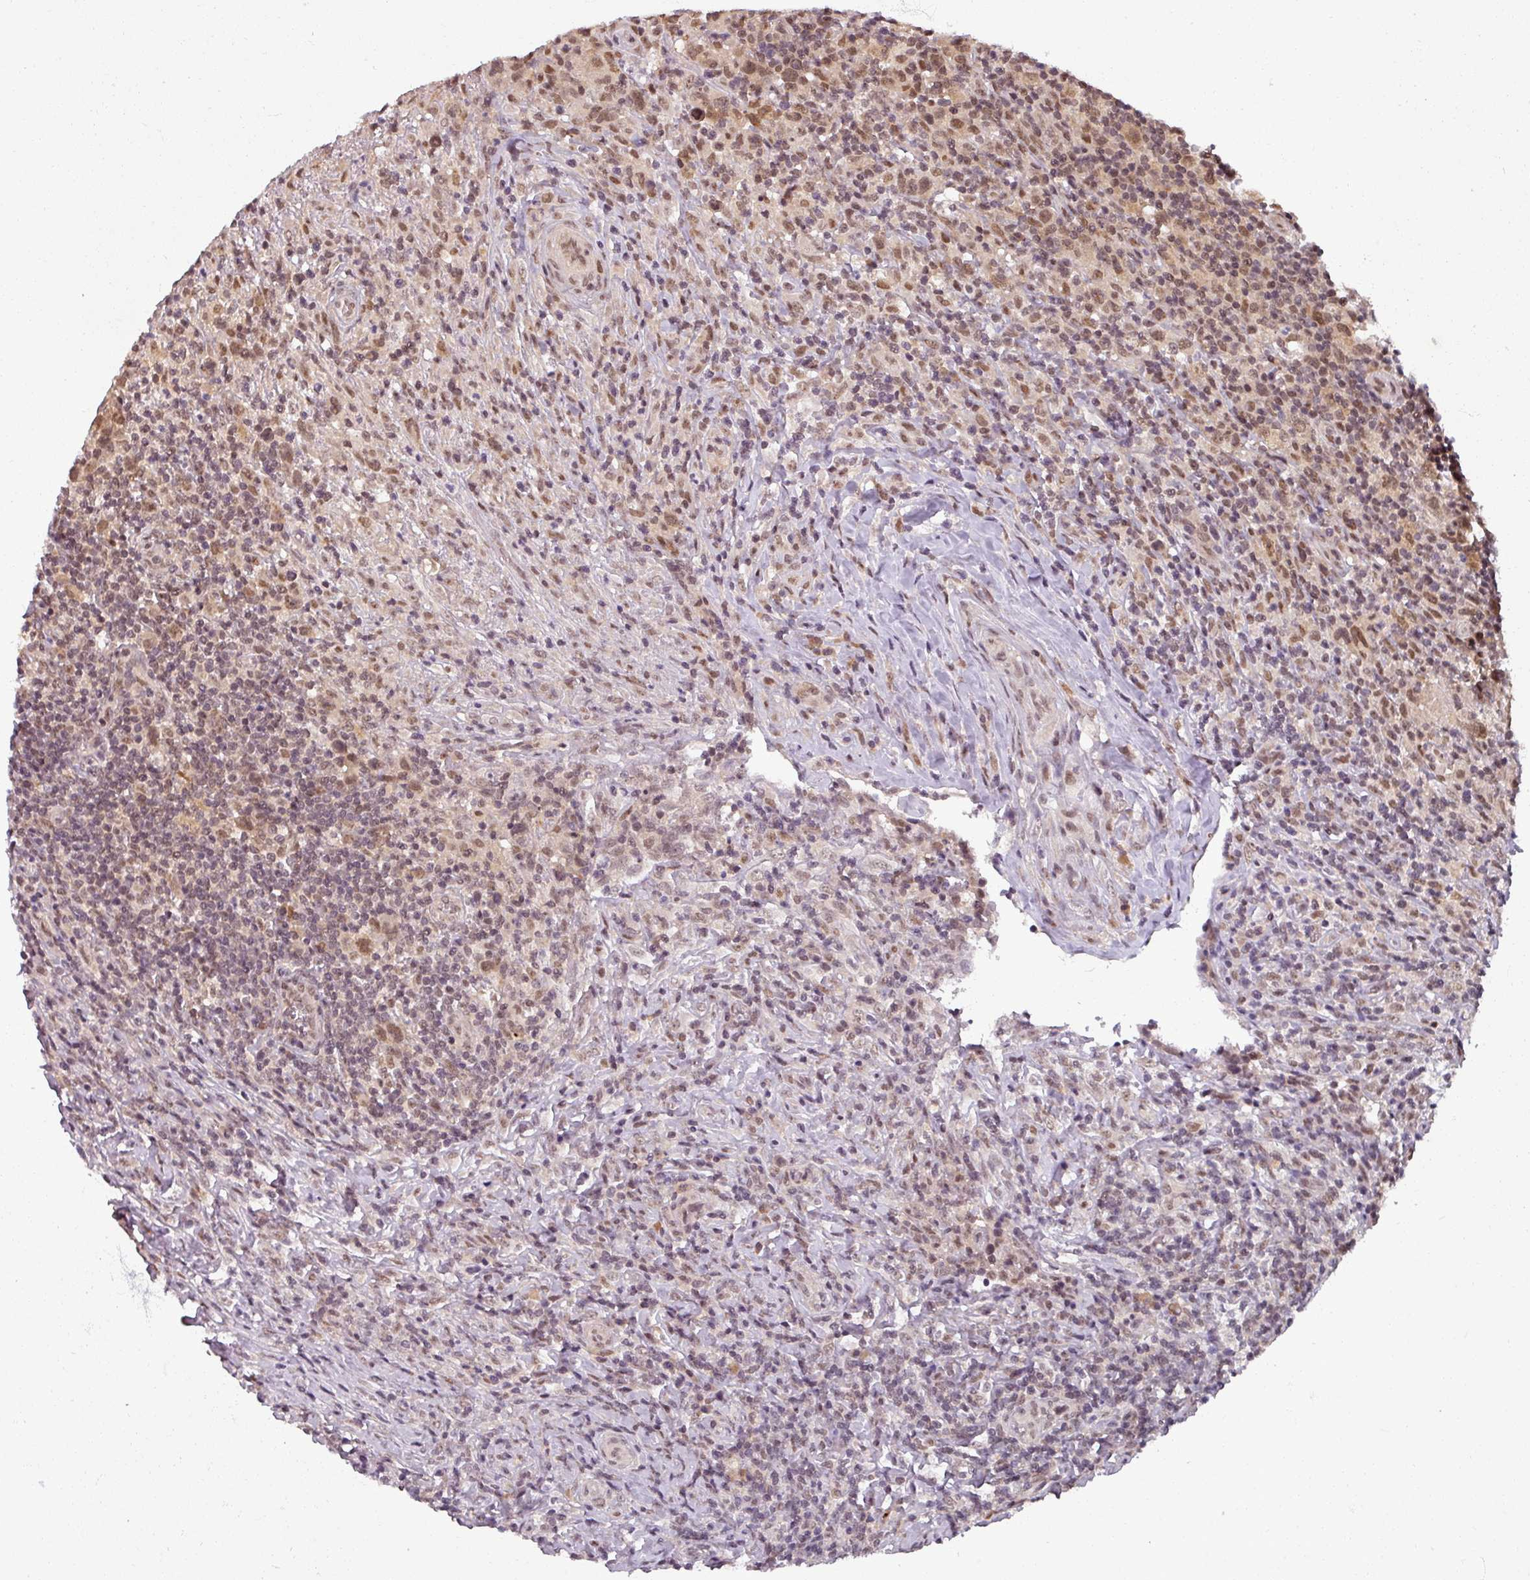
{"staining": {"intensity": "moderate", "quantity": ">75%", "location": "nuclear"}, "tissue": "lymphoma", "cell_type": "Tumor cells", "image_type": "cancer", "snomed": [{"axis": "morphology", "description": "Hodgkin's disease, NOS"}, {"axis": "topography", "description": "Lymph node"}], "caption": "This micrograph displays Hodgkin's disease stained with immunohistochemistry to label a protein in brown. The nuclear of tumor cells show moderate positivity for the protein. Nuclei are counter-stained blue.", "gene": "POLR2G", "patient": {"sex": "female", "age": 18}}